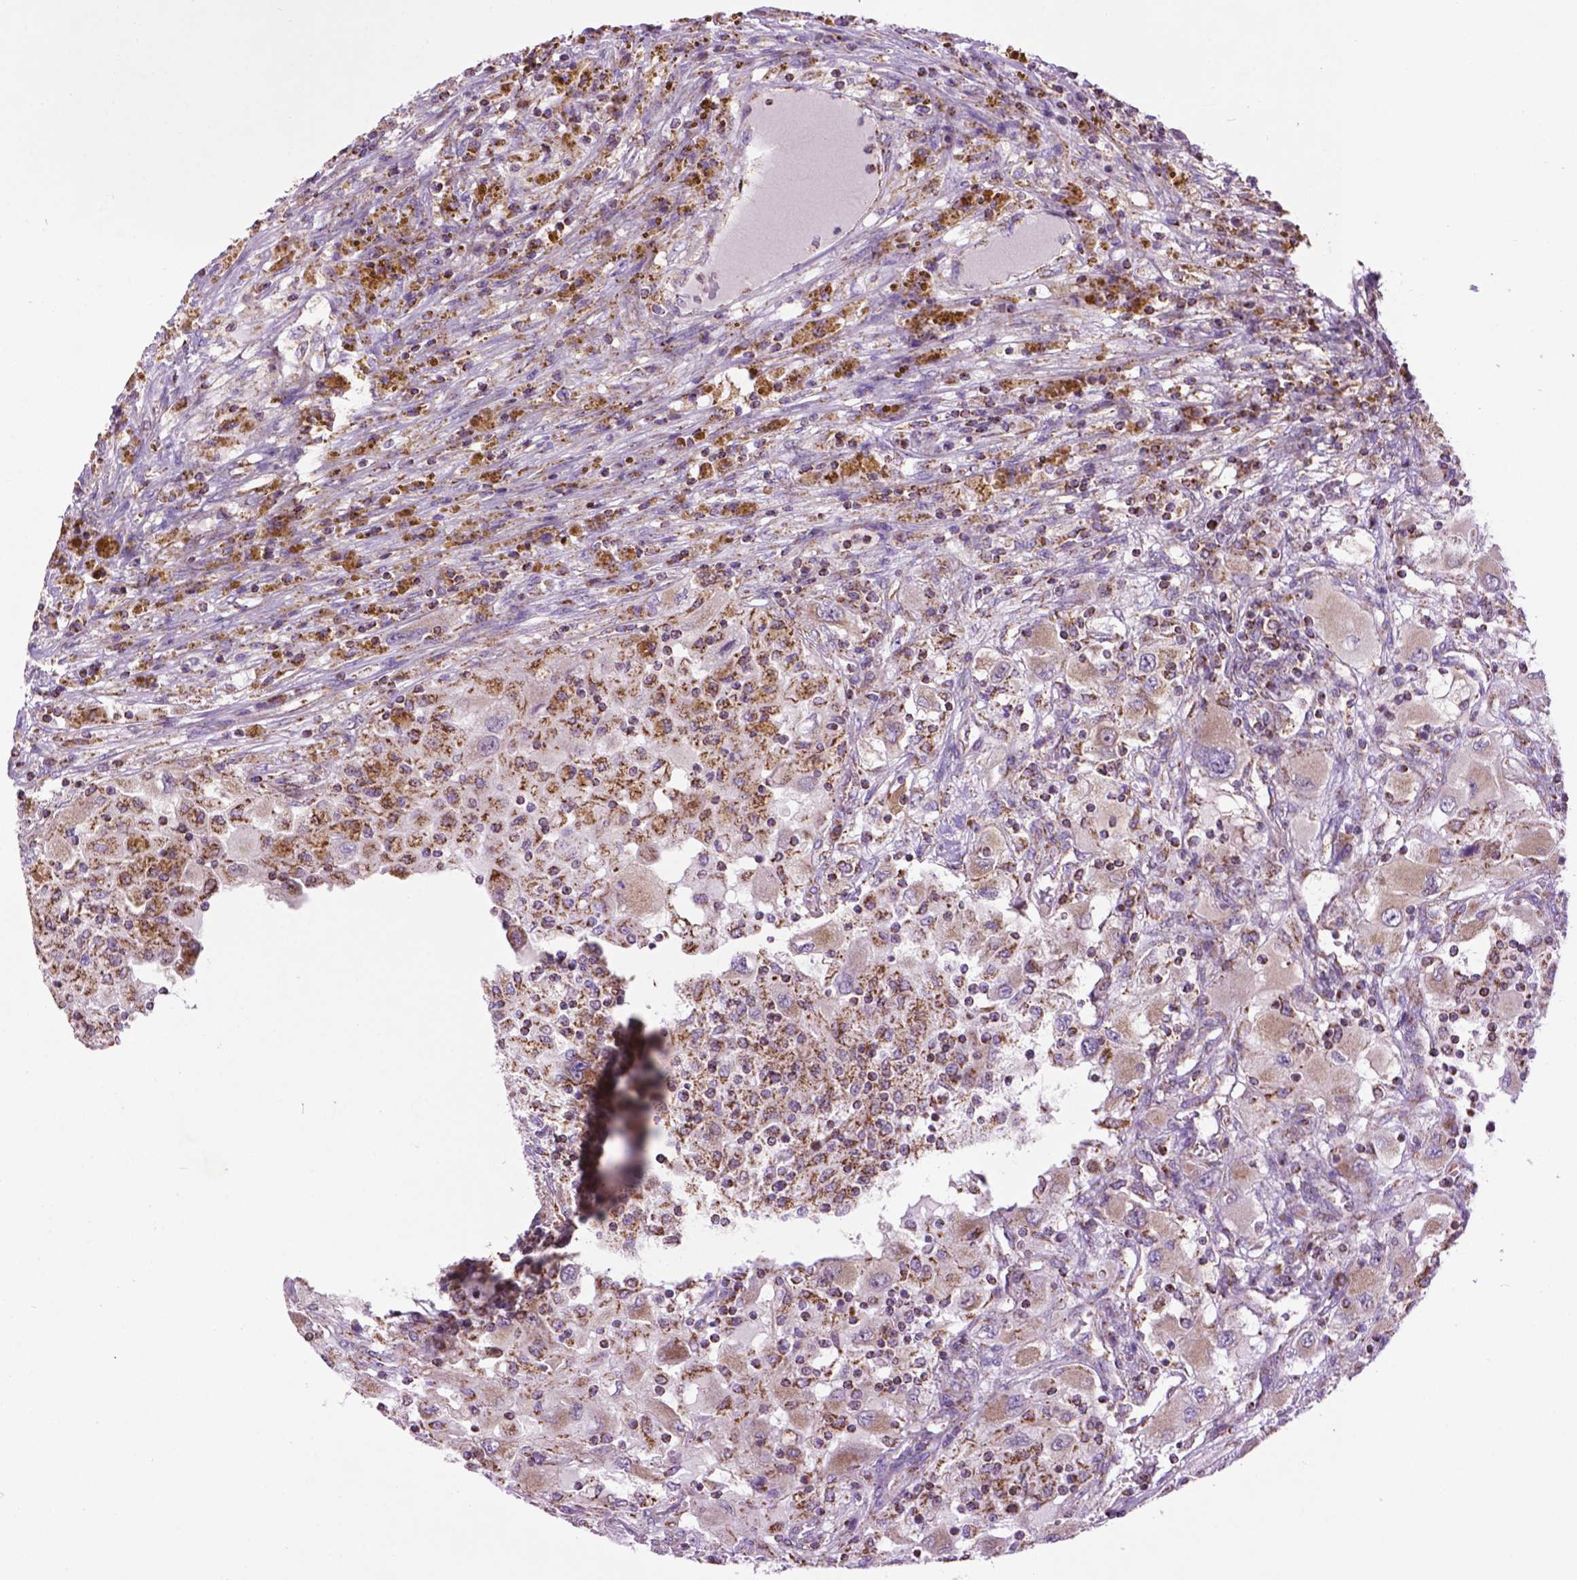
{"staining": {"intensity": "moderate", "quantity": "<25%", "location": "cytoplasmic/membranous"}, "tissue": "renal cancer", "cell_type": "Tumor cells", "image_type": "cancer", "snomed": [{"axis": "morphology", "description": "Adenocarcinoma, NOS"}, {"axis": "topography", "description": "Kidney"}], "caption": "Immunohistochemical staining of human renal adenocarcinoma shows moderate cytoplasmic/membranous protein staining in approximately <25% of tumor cells.", "gene": "PYCR3", "patient": {"sex": "female", "age": 67}}